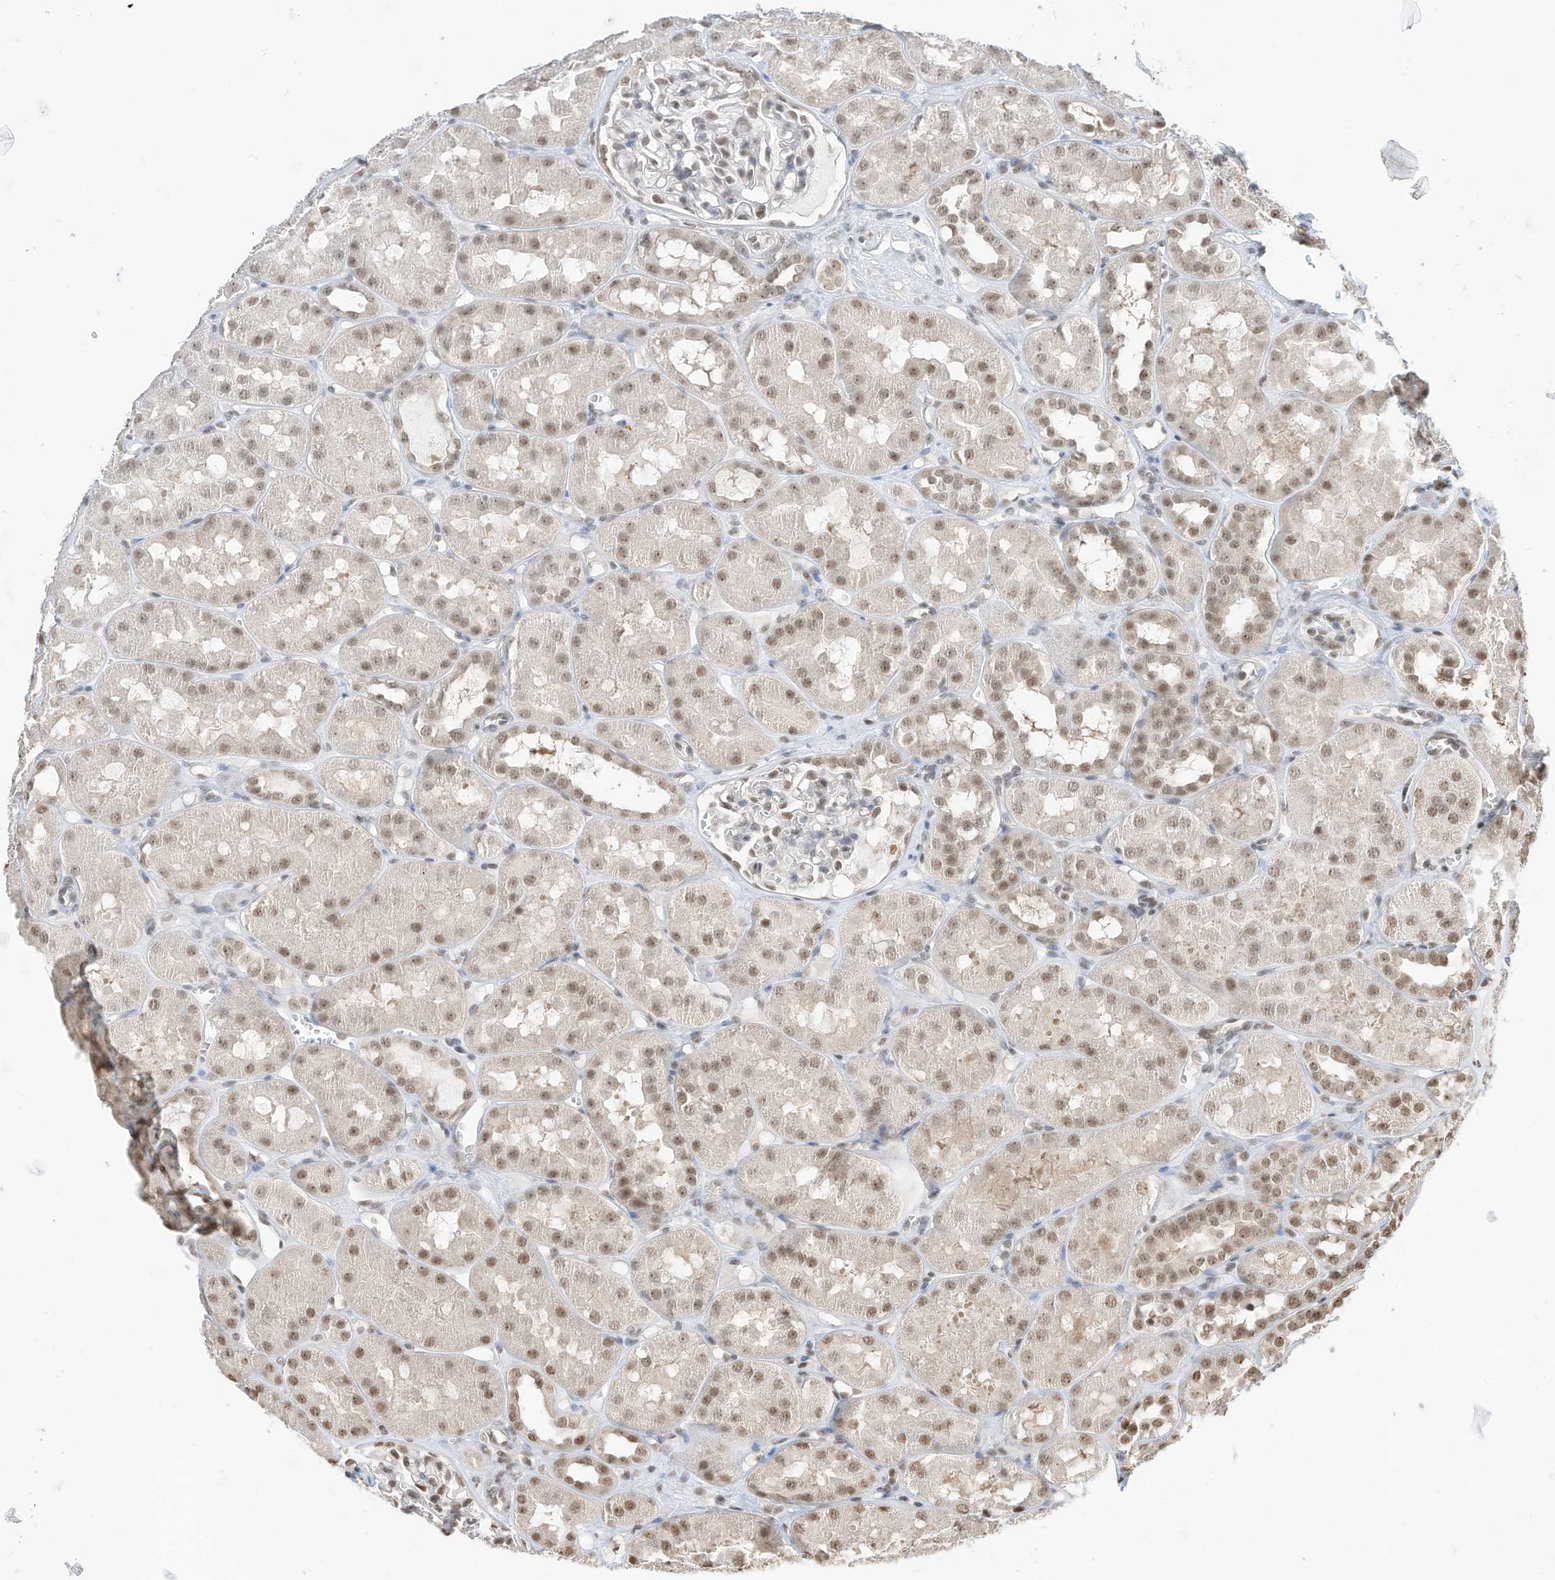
{"staining": {"intensity": "weak", "quantity": "25%-75%", "location": "nuclear"}, "tissue": "kidney", "cell_type": "Cells in glomeruli", "image_type": "normal", "snomed": [{"axis": "morphology", "description": "Normal tissue, NOS"}, {"axis": "topography", "description": "Kidney"}], "caption": "Immunohistochemical staining of benign kidney displays weak nuclear protein expression in approximately 25%-75% of cells in glomeruli. (Stains: DAB (3,3'-diaminobenzidine) in brown, nuclei in blue, Microscopy: brightfield microscopy at high magnification).", "gene": "ZNF195", "patient": {"sex": "male", "age": 16}}